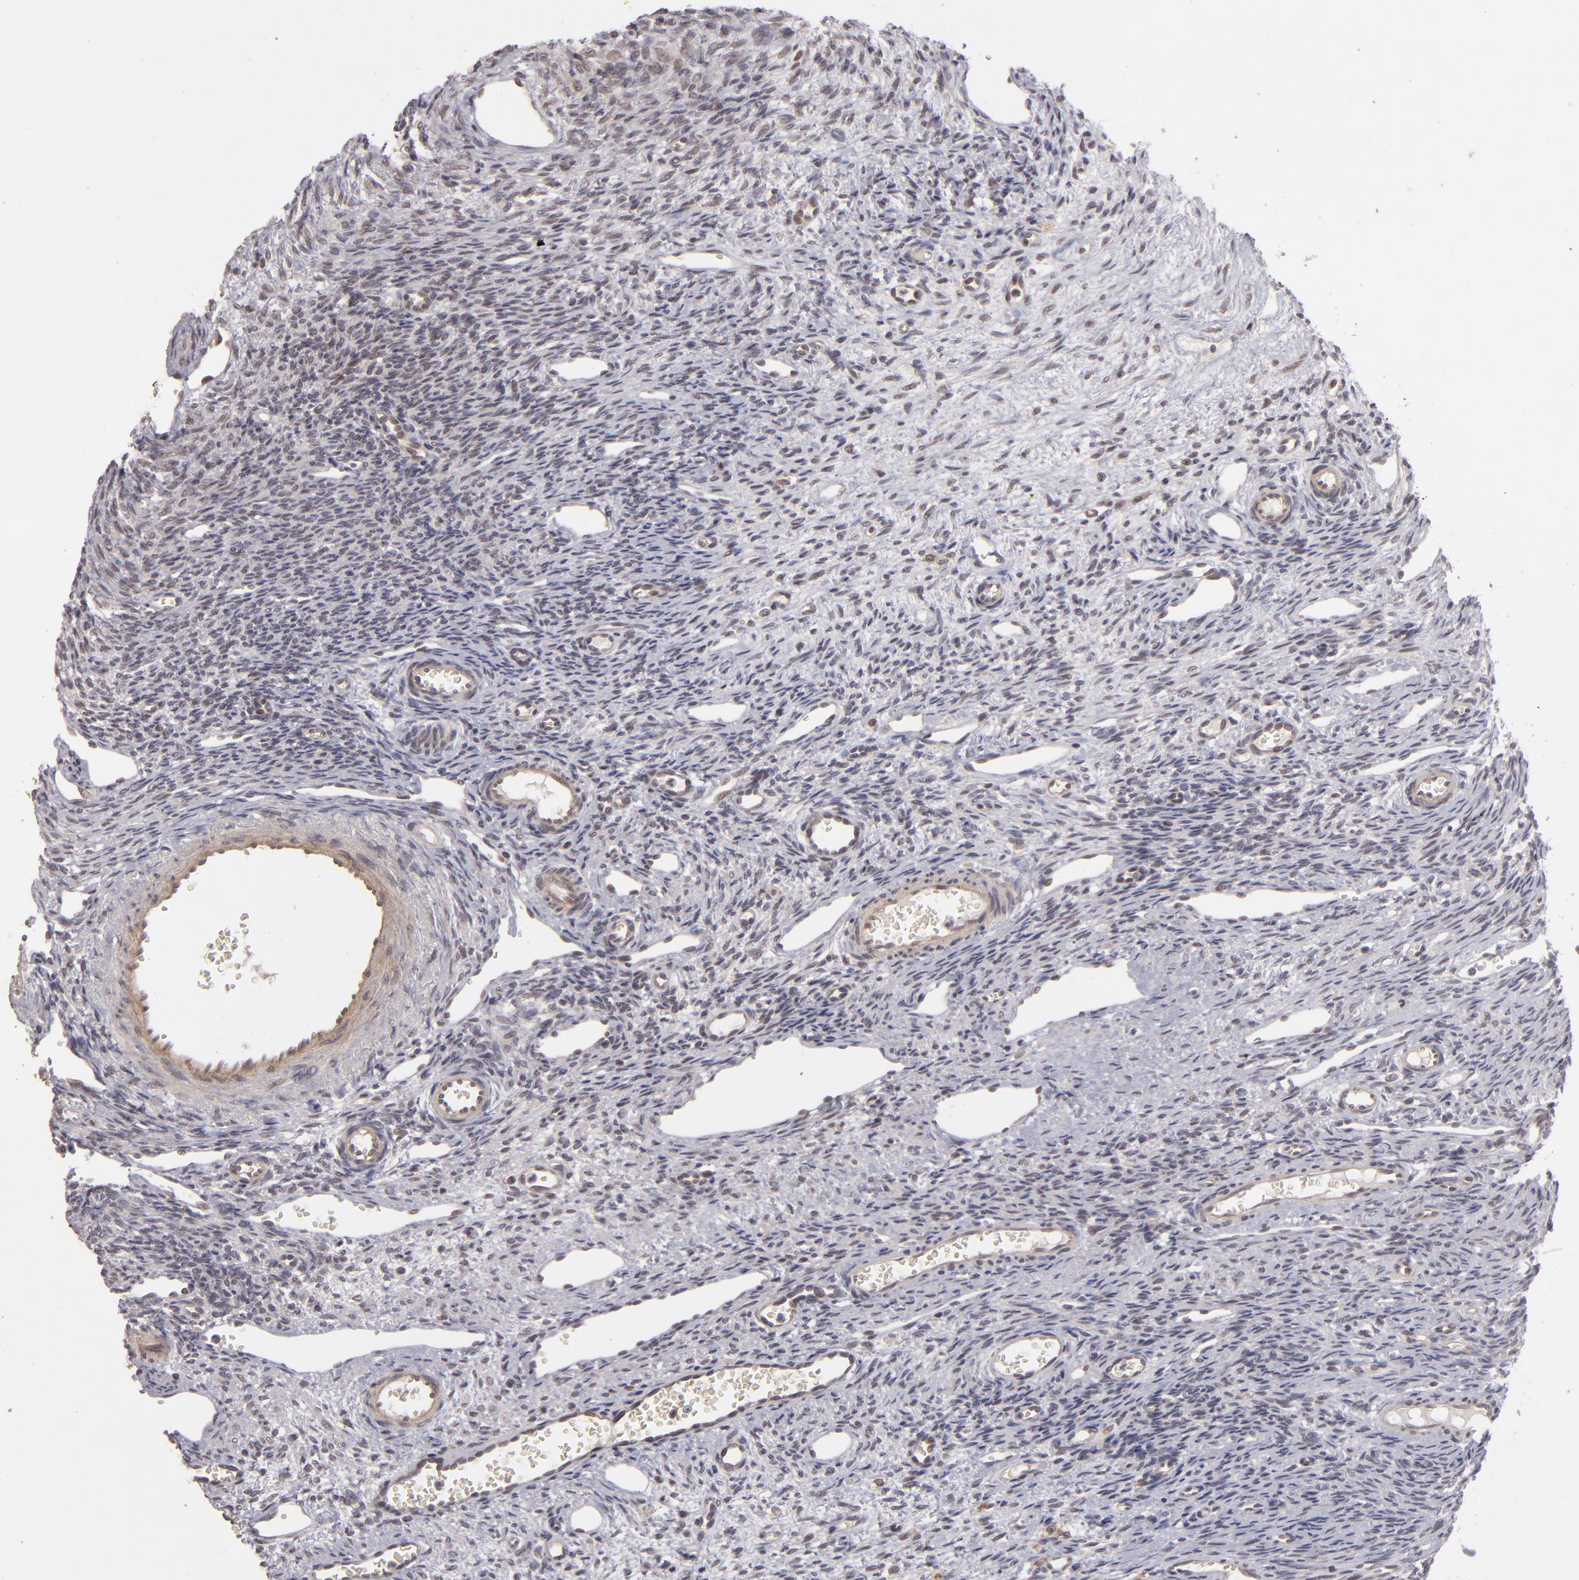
{"staining": {"intensity": "weak", "quantity": "25%-75%", "location": "cytoplasmic/membranous"}, "tissue": "ovary", "cell_type": "Ovarian stroma cells", "image_type": "normal", "snomed": [{"axis": "morphology", "description": "Normal tissue, NOS"}, {"axis": "topography", "description": "Ovary"}], "caption": "Immunohistochemistry micrograph of unremarkable ovary: human ovary stained using immunohistochemistry (IHC) exhibits low levels of weak protein expression localized specifically in the cytoplasmic/membranous of ovarian stroma cells, appearing as a cytoplasmic/membranous brown color.", "gene": "DFFA", "patient": {"sex": "female", "age": 33}}